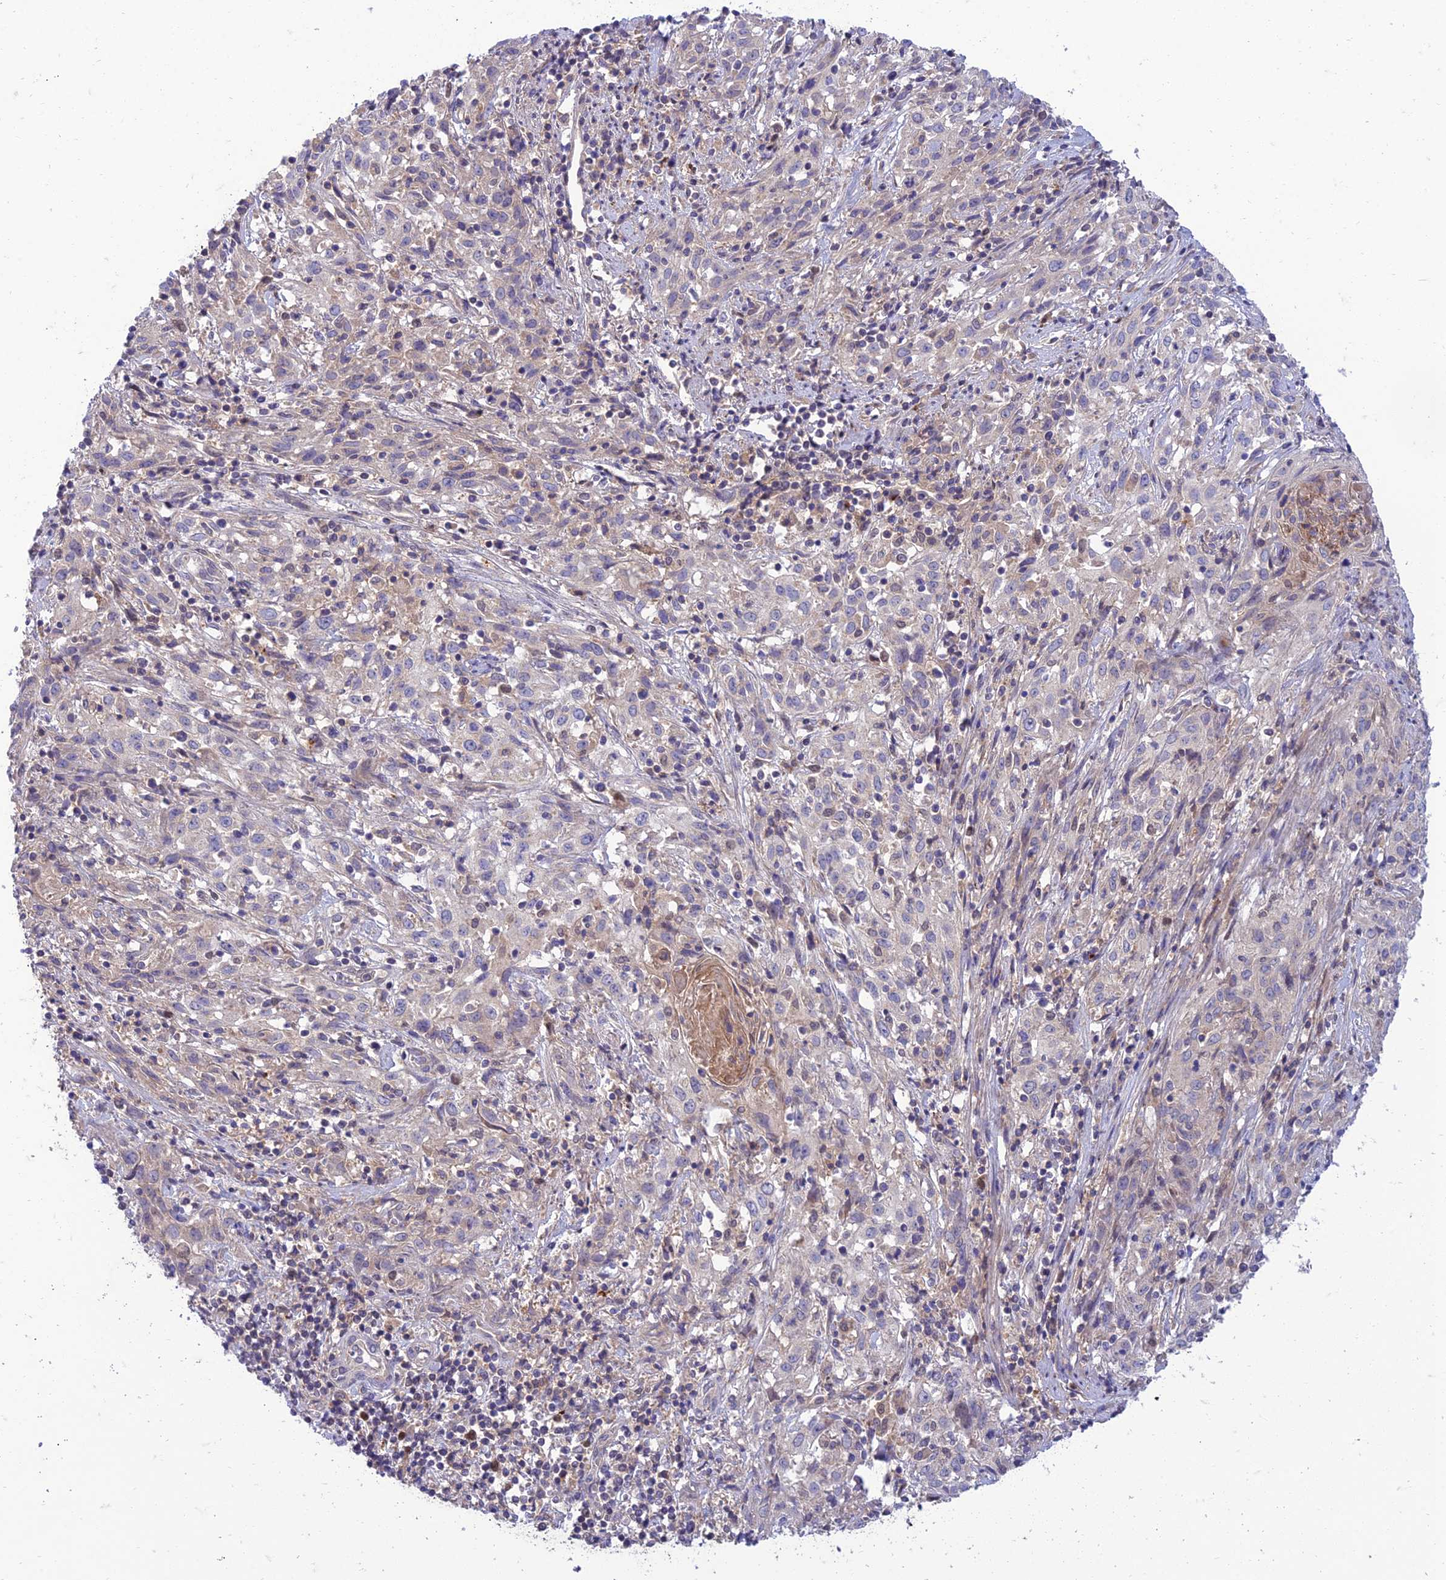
{"staining": {"intensity": "negative", "quantity": "none", "location": "none"}, "tissue": "cervical cancer", "cell_type": "Tumor cells", "image_type": "cancer", "snomed": [{"axis": "morphology", "description": "Squamous cell carcinoma, NOS"}, {"axis": "topography", "description": "Cervix"}], "caption": "Immunohistochemical staining of cervical cancer demonstrates no significant staining in tumor cells. (DAB IHC, high magnification).", "gene": "IRAK3", "patient": {"sex": "female", "age": 57}}